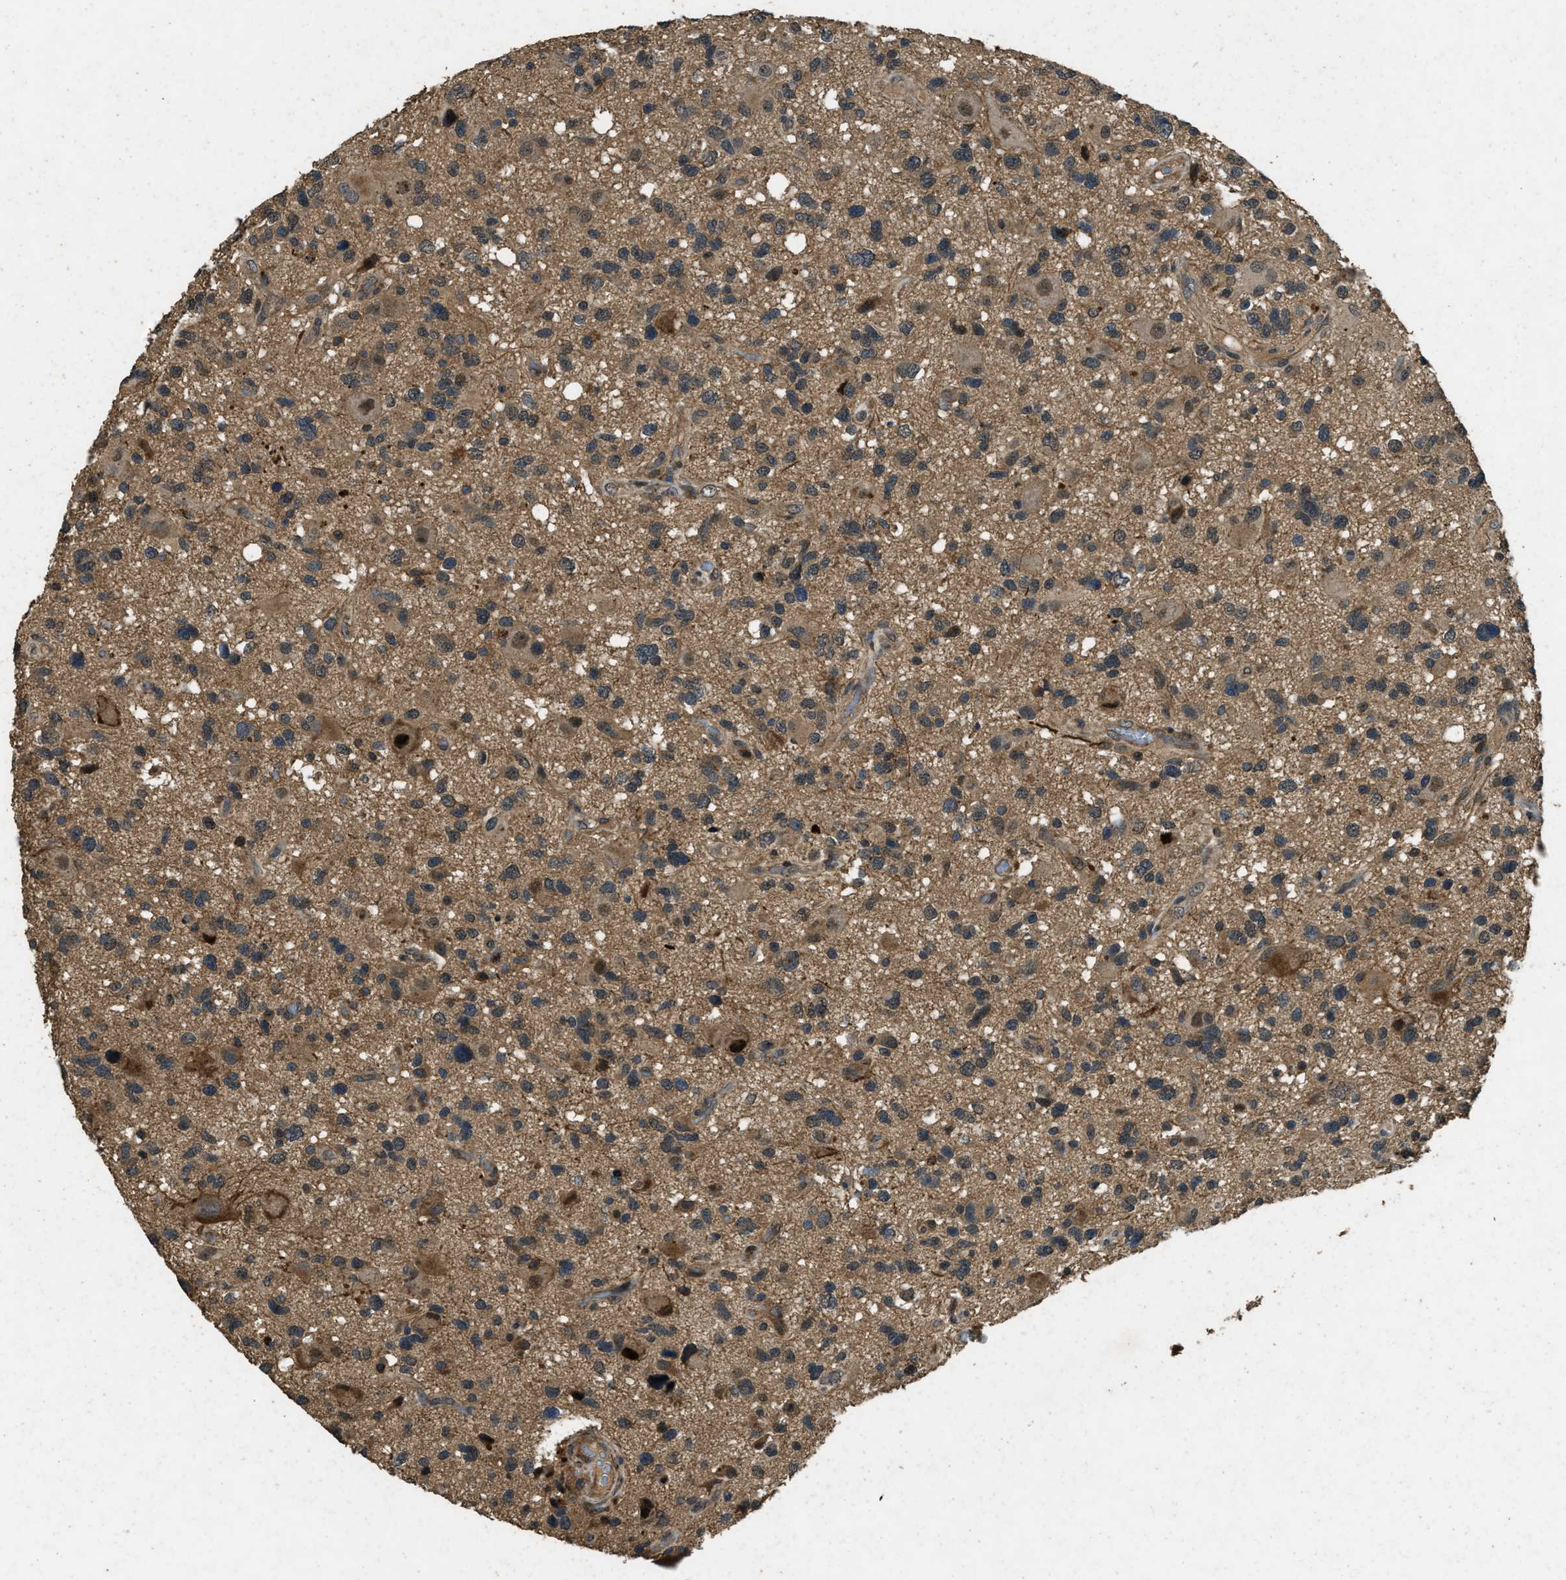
{"staining": {"intensity": "weak", "quantity": "25%-75%", "location": "cytoplasmic/membranous"}, "tissue": "glioma", "cell_type": "Tumor cells", "image_type": "cancer", "snomed": [{"axis": "morphology", "description": "Glioma, malignant, High grade"}, {"axis": "topography", "description": "Brain"}], "caption": "Malignant glioma (high-grade) stained for a protein reveals weak cytoplasmic/membranous positivity in tumor cells. (Brightfield microscopy of DAB IHC at high magnification).", "gene": "ATP8B1", "patient": {"sex": "male", "age": 33}}